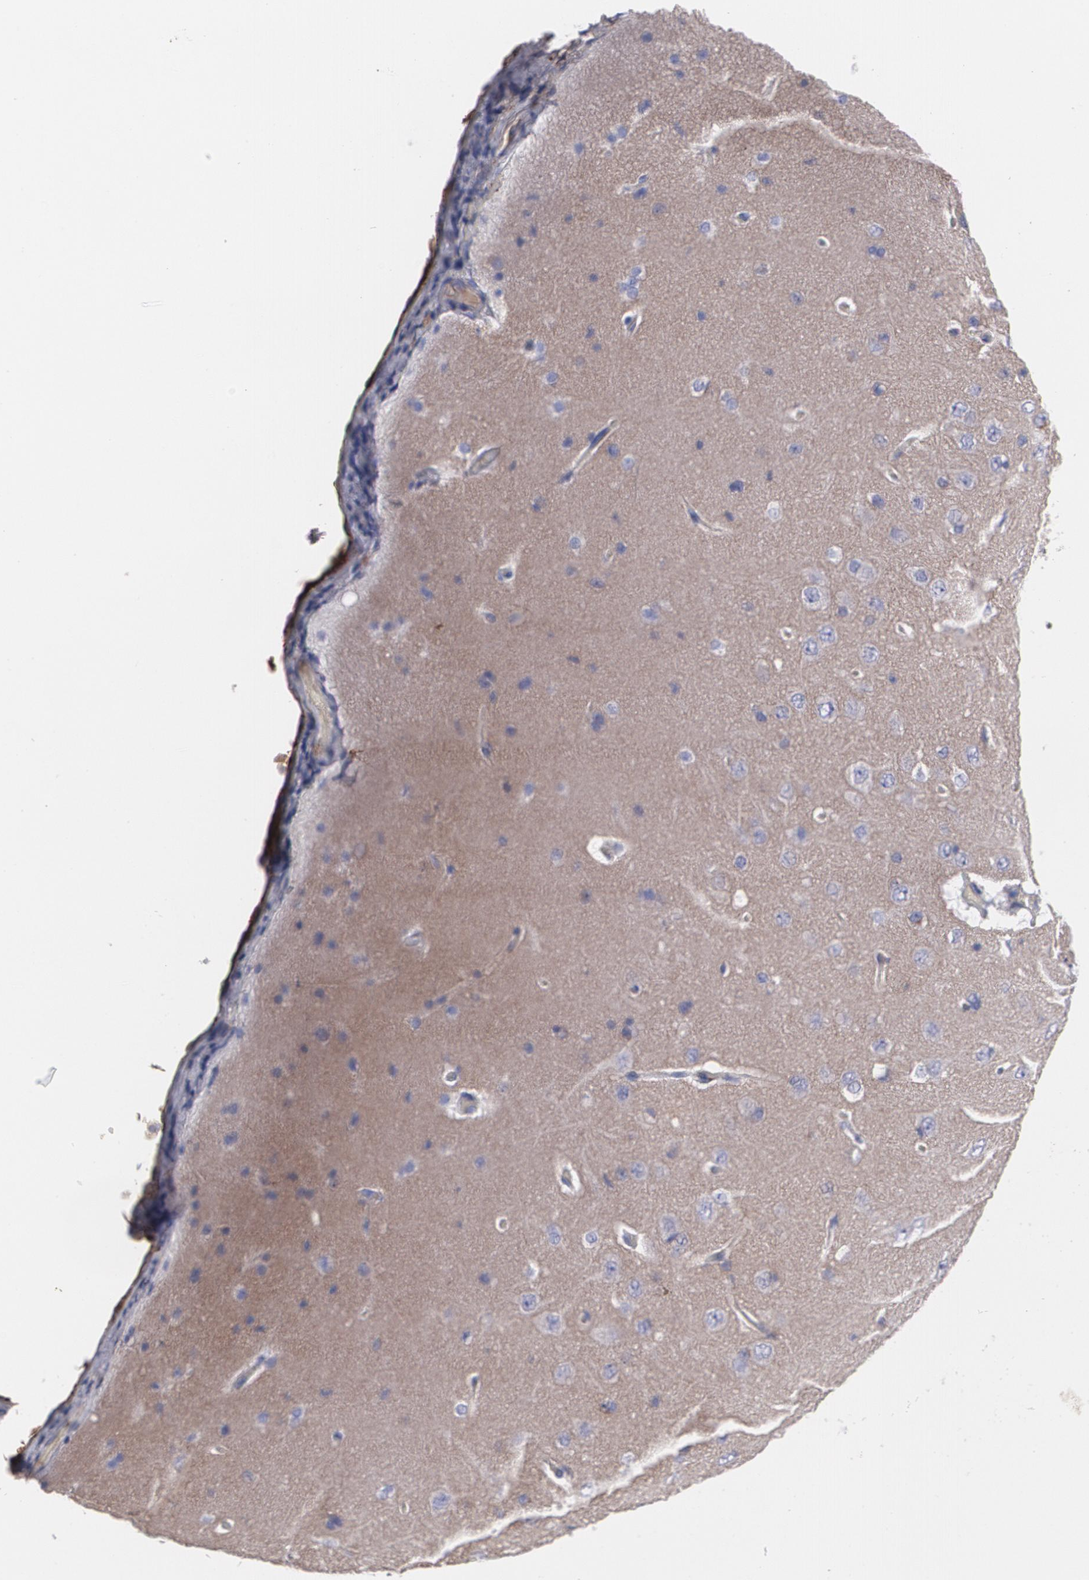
{"staining": {"intensity": "moderate", "quantity": "25%-75%", "location": "cytoplasmic/membranous"}, "tissue": "cerebral cortex", "cell_type": "Endothelial cells", "image_type": "normal", "snomed": [{"axis": "morphology", "description": "Normal tissue, NOS"}, {"axis": "topography", "description": "Cerebral cortex"}], "caption": "Endothelial cells demonstrate medium levels of moderate cytoplasmic/membranous positivity in approximately 25%-75% of cells in unremarkable human cerebral cortex.", "gene": "FBLN1", "patient": {"sex": "female", "age": 45}}